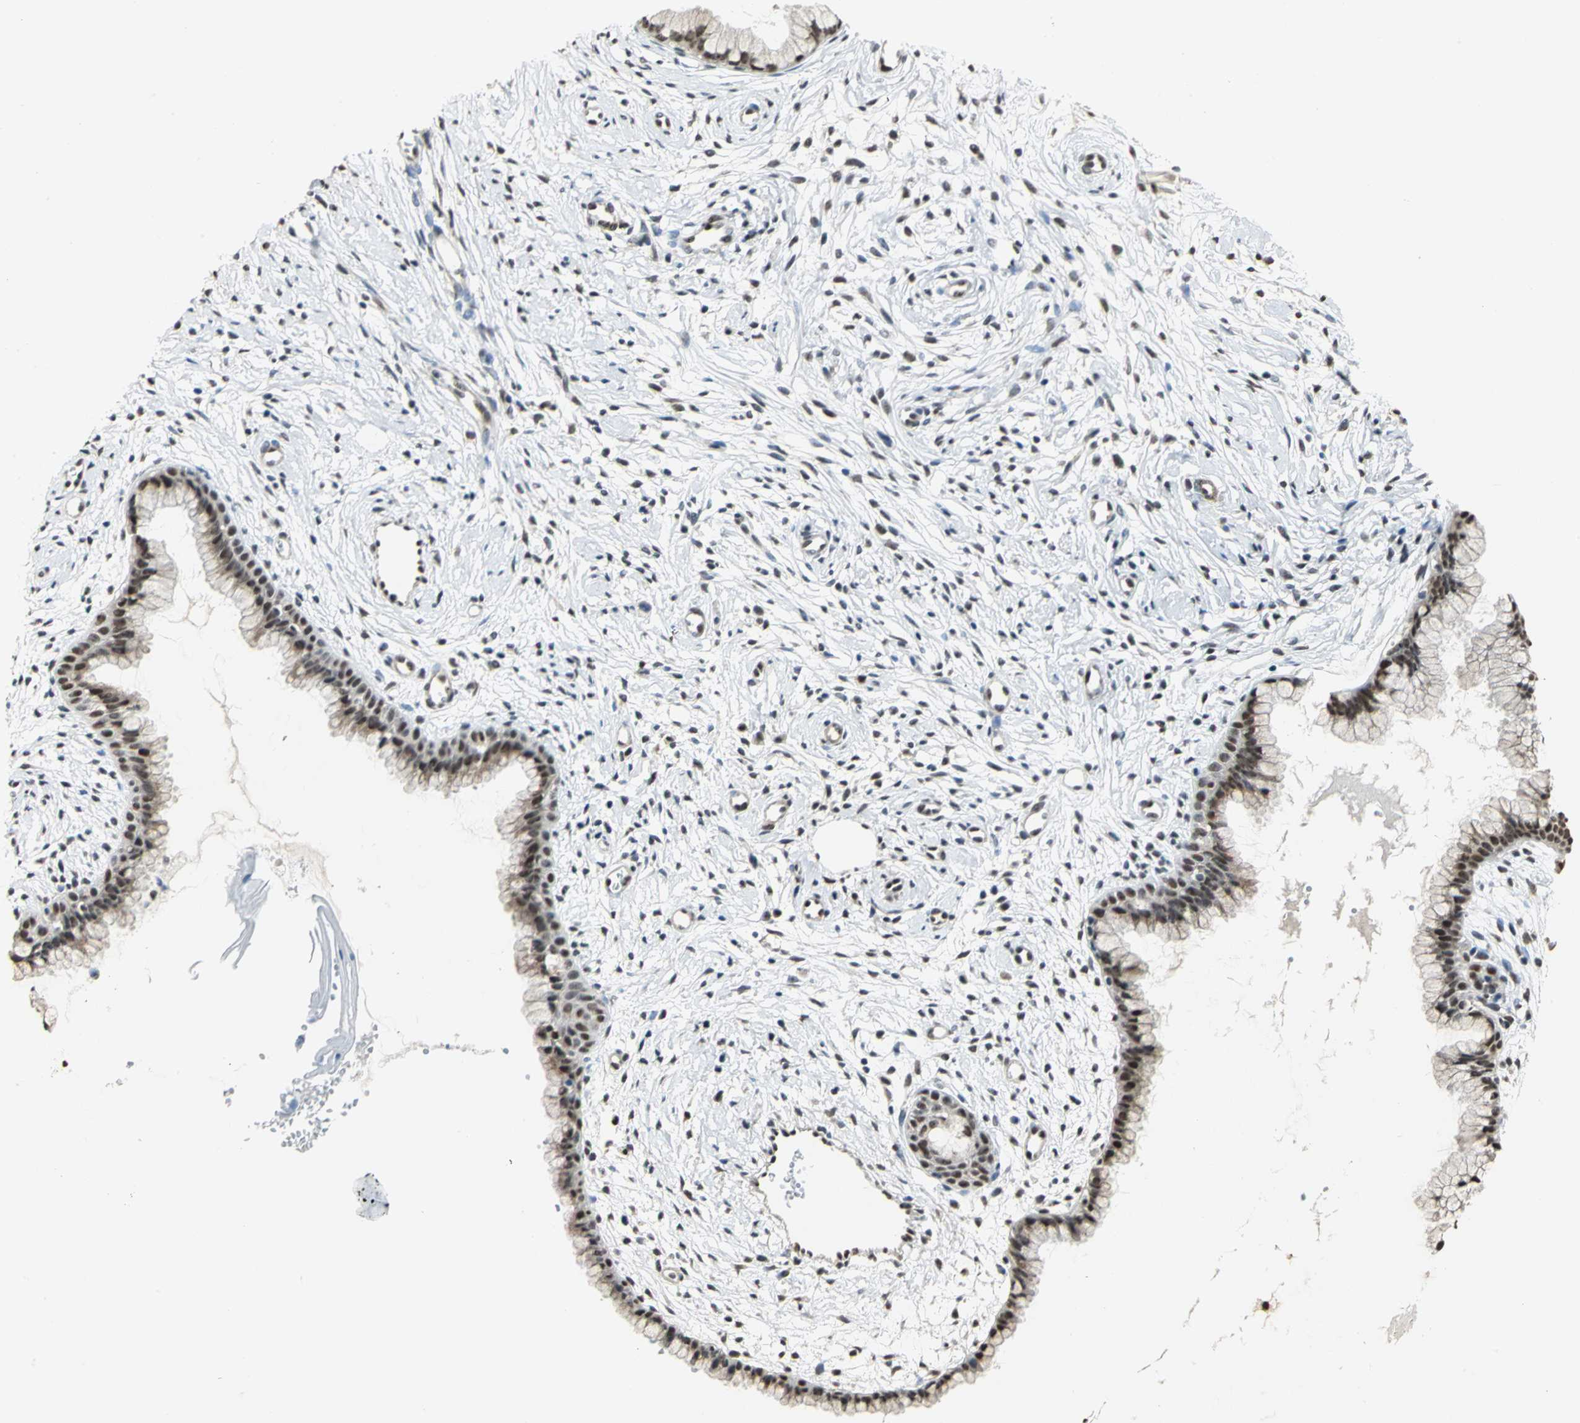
{"staining": {"intensity": "strong", "quantity": ">75%", "location": "nuclear"}, "tissue": "cervix", "cell_type": "Glandular cells", "image_type": "normal", "snomed": [{"axis": "morphology", "description": "Normal tissue, NOS"}, {"axis": "topography", "description": "Cervix"}], "caption": "IHC of unremarkable human cervix reveals high levels of strong nuclear positivity in about >75% of glandular cells.", "gene": "CCDC88C", "patient": {"sex": "female", "age": 39}}